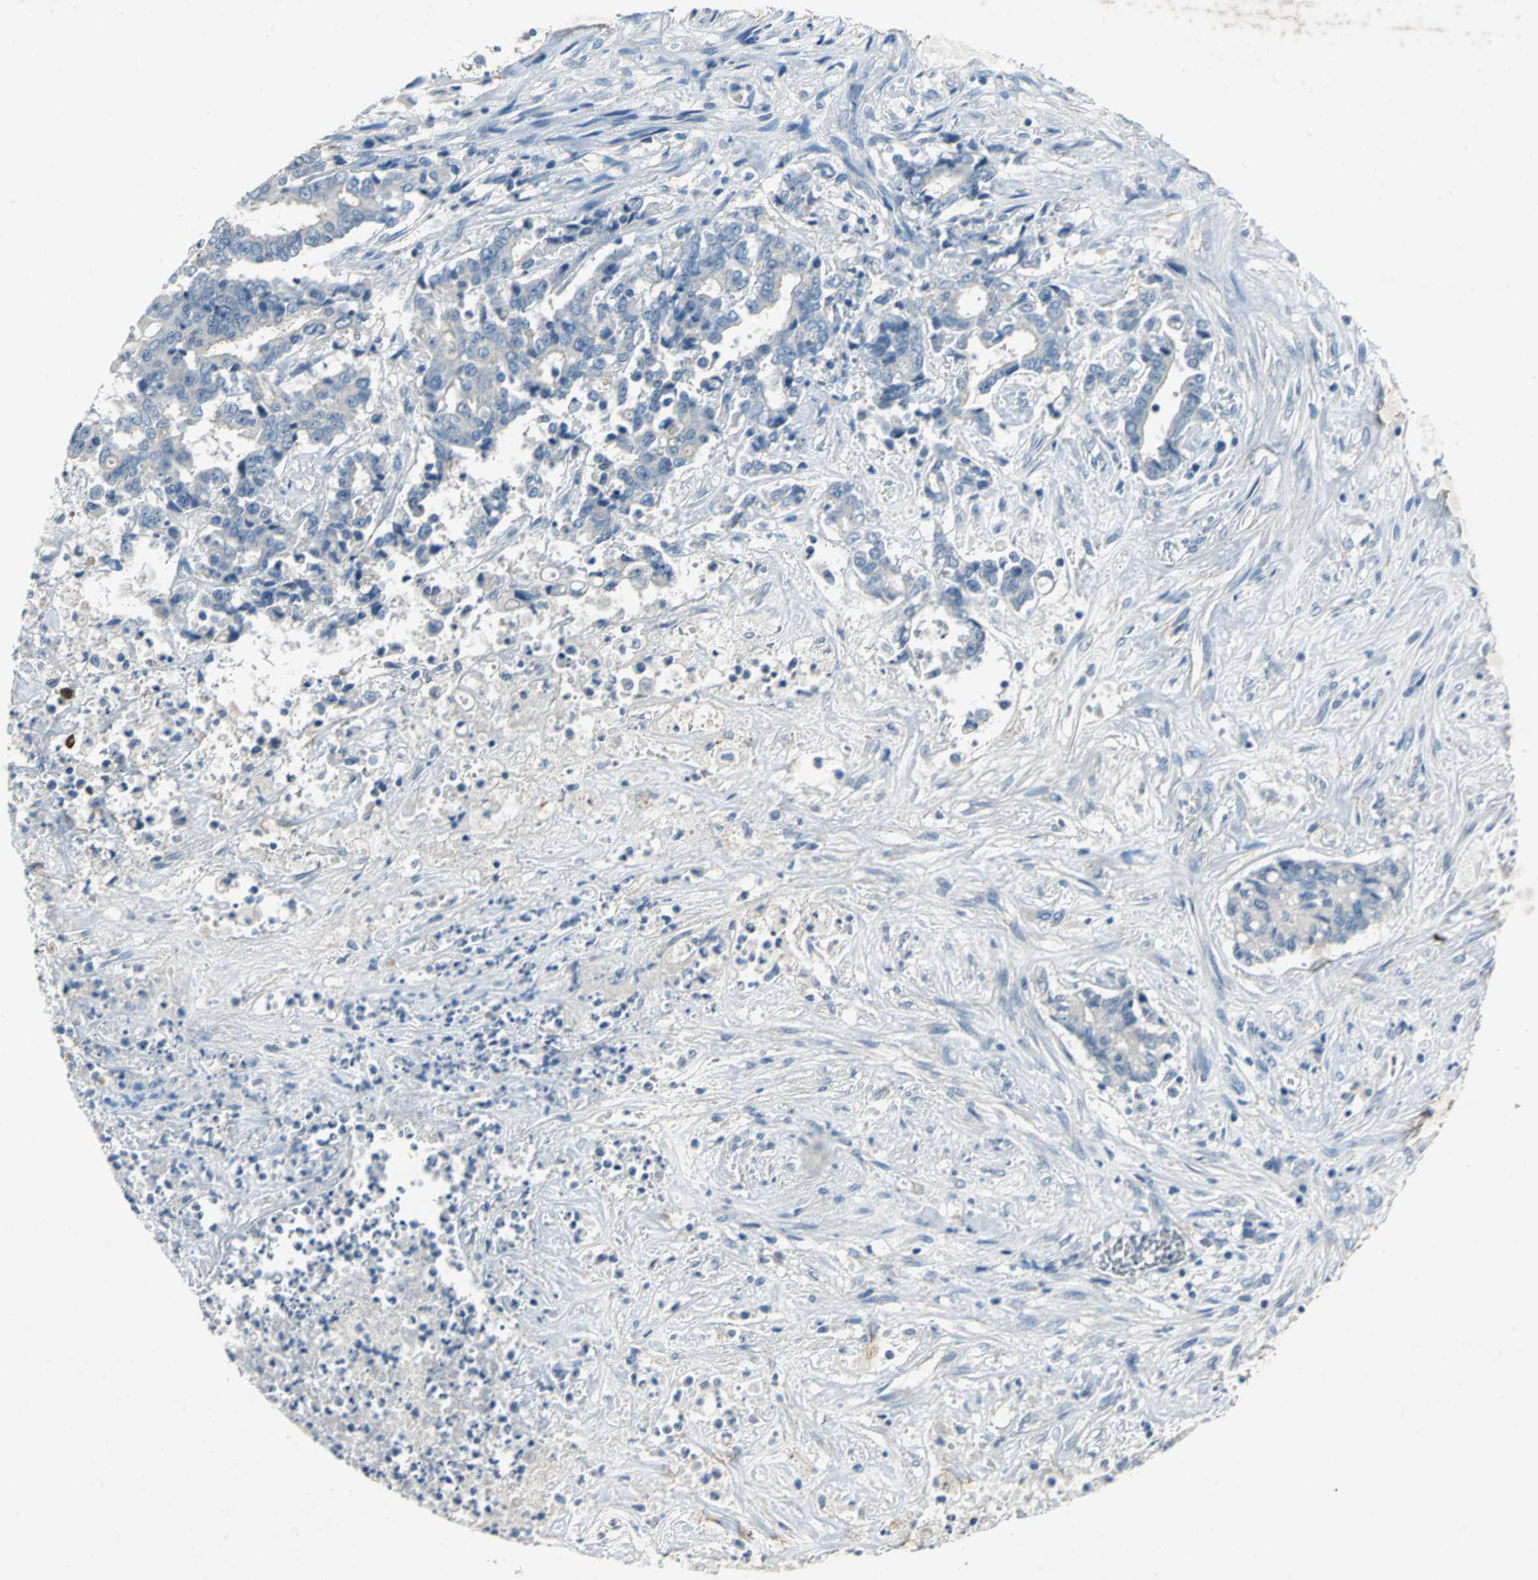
{"staining": {"intensity": "negative", "quantity": "none", "location": "none"}, "tissue": "liver cancer", "cell_type": "Tumor cells", "image_type": "cancer", "snomed": [{"axis": "morphology", "description": "Cholangiocarcinoma"}, {"axis": "topography", "description": "Liver"}], "caption": "A micrograph of human liver cancer (cholangiocarcinoma) is negative for staining in tumor cells. (Brightfield microscopy of DAB (3,3'-diaminobenzidine) immunohistochemistry at high magnification).", "gene": "PTGDS", "patient": {"sex": "male", "age": 57}}